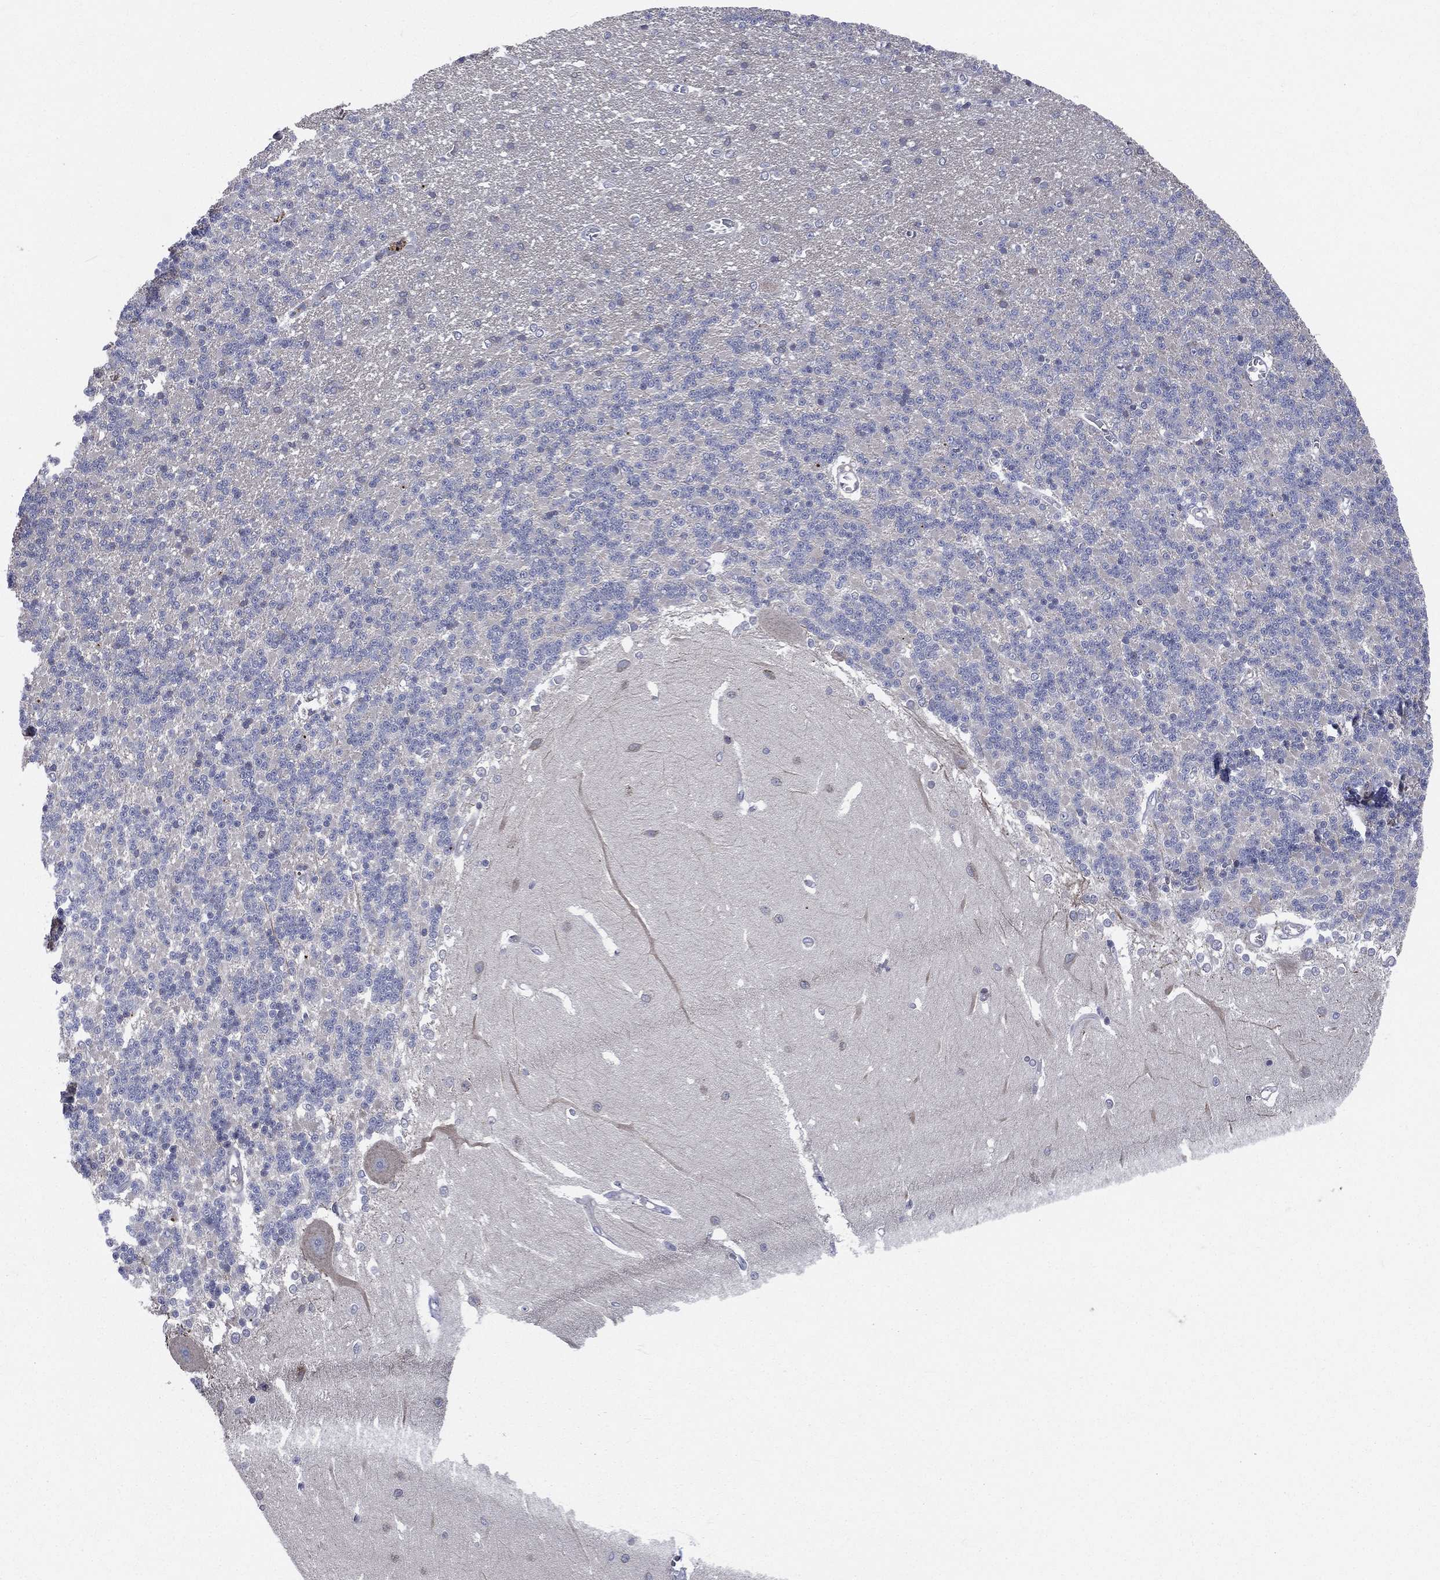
{"staining": {"intensity": "negative", "quantity": "none", "location": "none"}, "tissue": "cerebellum", "cell_type": "Cells in granular layer", "image_type": "normal", "snomed": [{"axis": "morphology", "description": "Normal tissue, NOS"}, {"axis": "topography", "description": "Cerebellum"}], "caption": "IHC of unremarkable cerebellum displays no staining in cells in granular layer.", "gene": "CCDC159", "patient": {"sex": "male", "age": 37}}